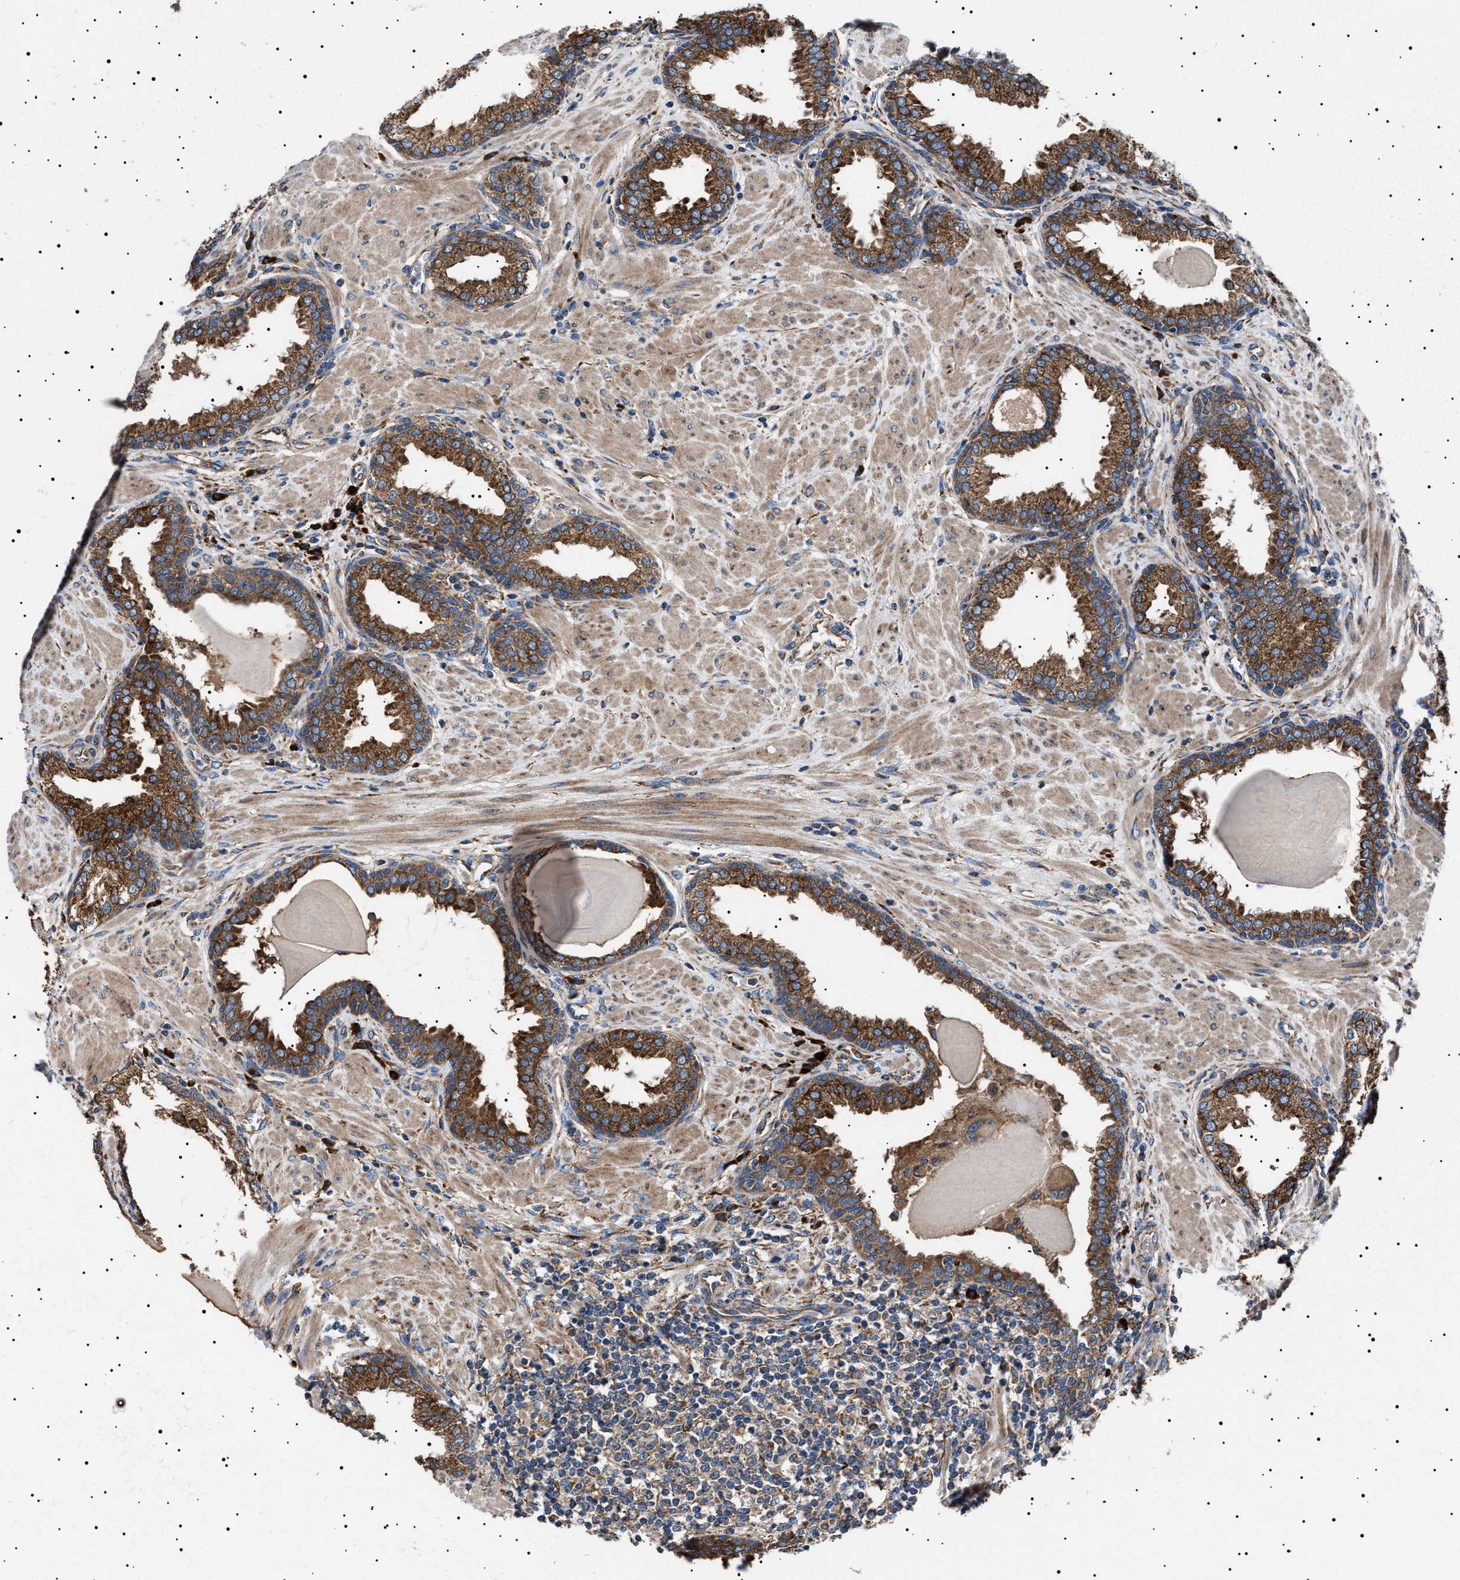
{"staining": {"intensity": "strong", "quantity": ">75%", "location": "cytoplasmic/membranous"}, "tissue": "prostate", "cell_type": "Glandular cells", "image_type": "normal", "snomed": [{"axis": "morphology", "description": "Normal tissue, NOS"}, {"axis": "topography", "description": "Prostate"}], "caption": "About >75% of glandular cells in unremarkable human prostate reveal strong cytoplasmic/membranous protein positivity as visualized by brown immunohistochemical staining.", "gene": "TOP1MT", "patient": {"sex": "male", "age": 51}}